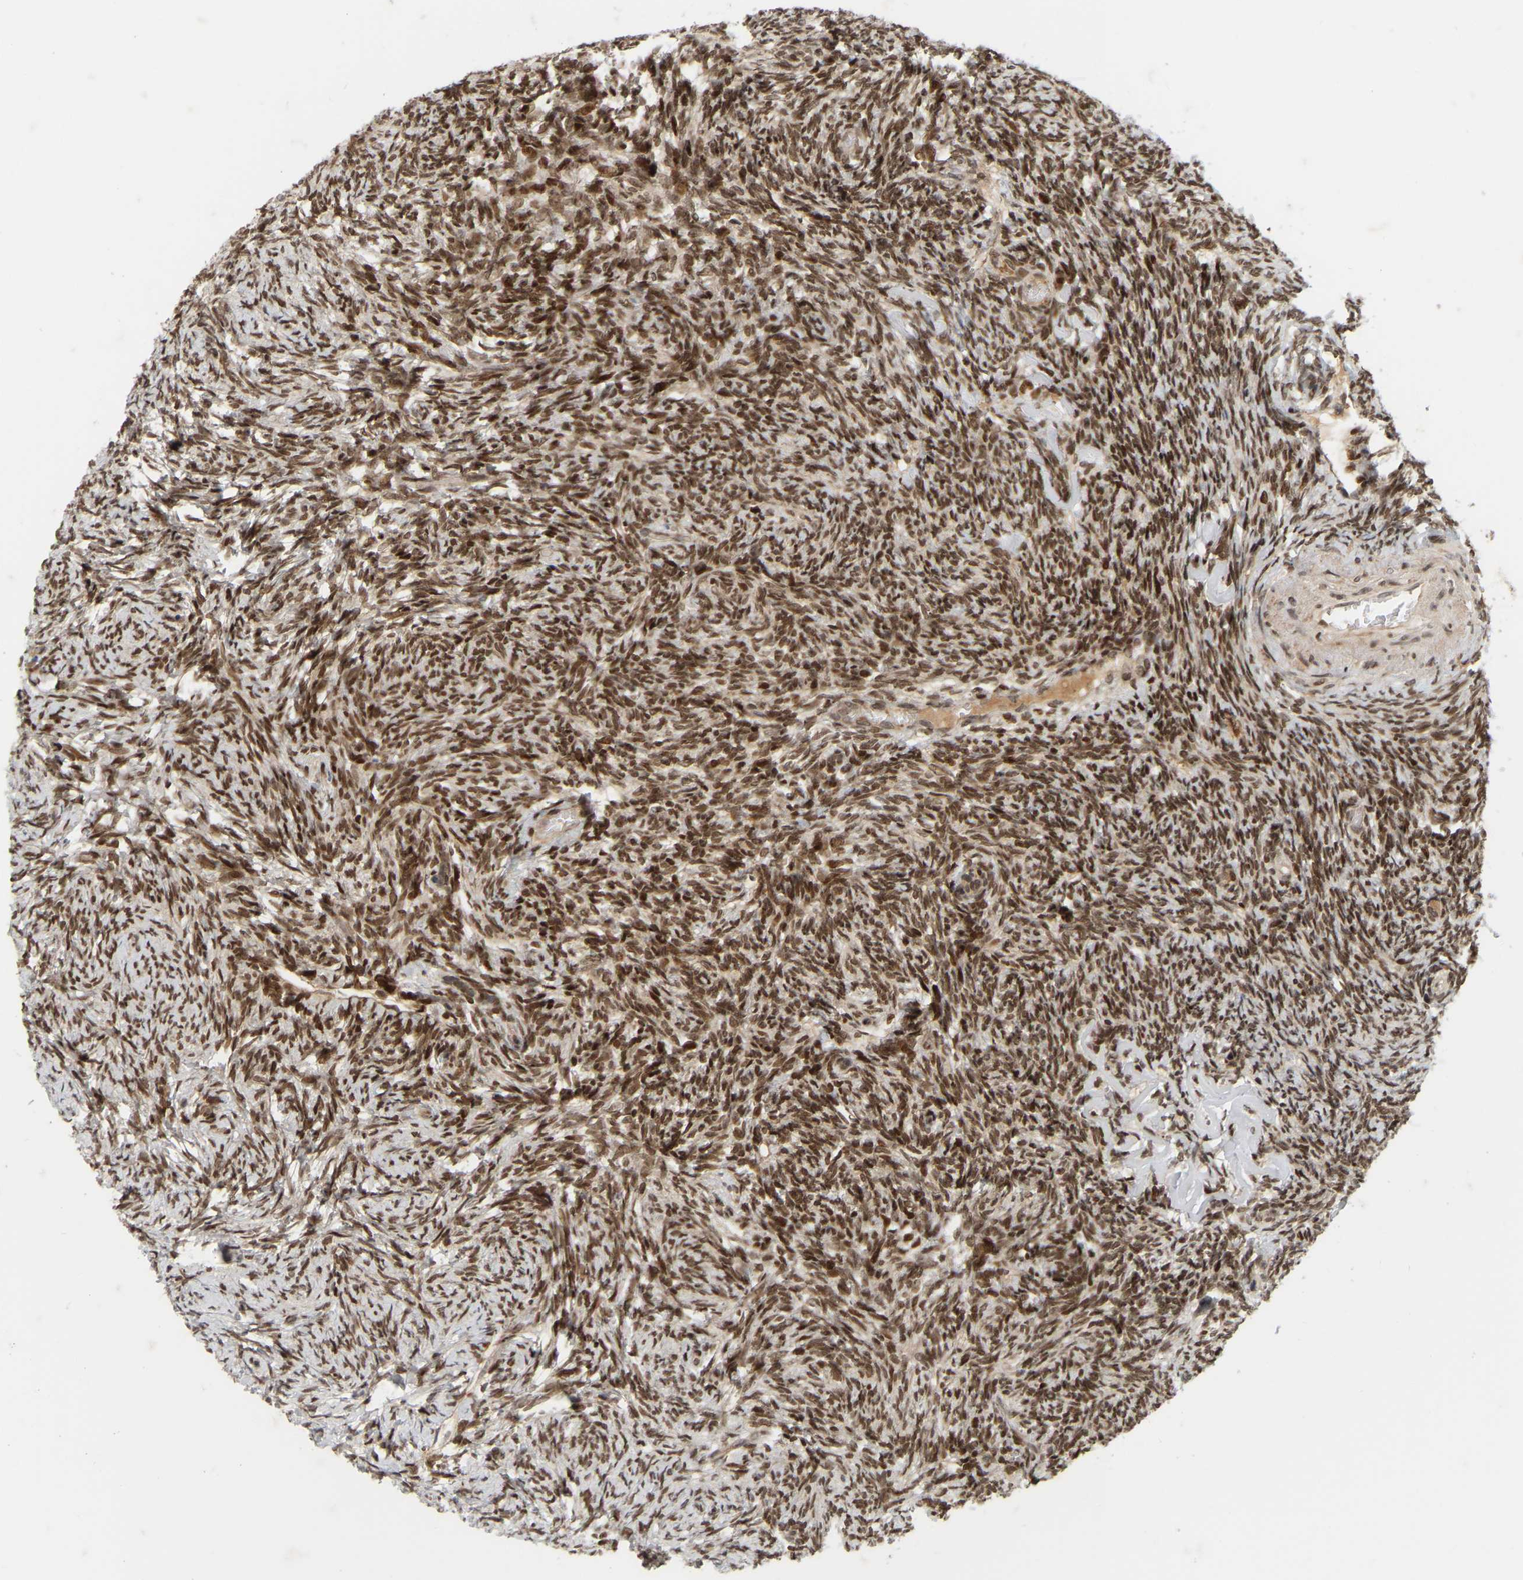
{"staining": {"intensity": "weak", "quantity": ">75%", "location": "nuclear"}, "tissue": "ovary", "cell_type": "Follicle cells", "image_type": "normal", "snomed": [{"axis": "morphology", "description": "Normal tissue, NOS"}, {"axis": "topography", "description": "Ovary"}], "caption": "Protein expression analysis of unremarkable human ovary reveals weak nuclear positivity in approximately >75% of follicle cells. (DAB IHC, brown staining for protein, blue staining for nuclei).", "gene": "NFE2L2", "patient": {"sex": "female", "age": 60}}